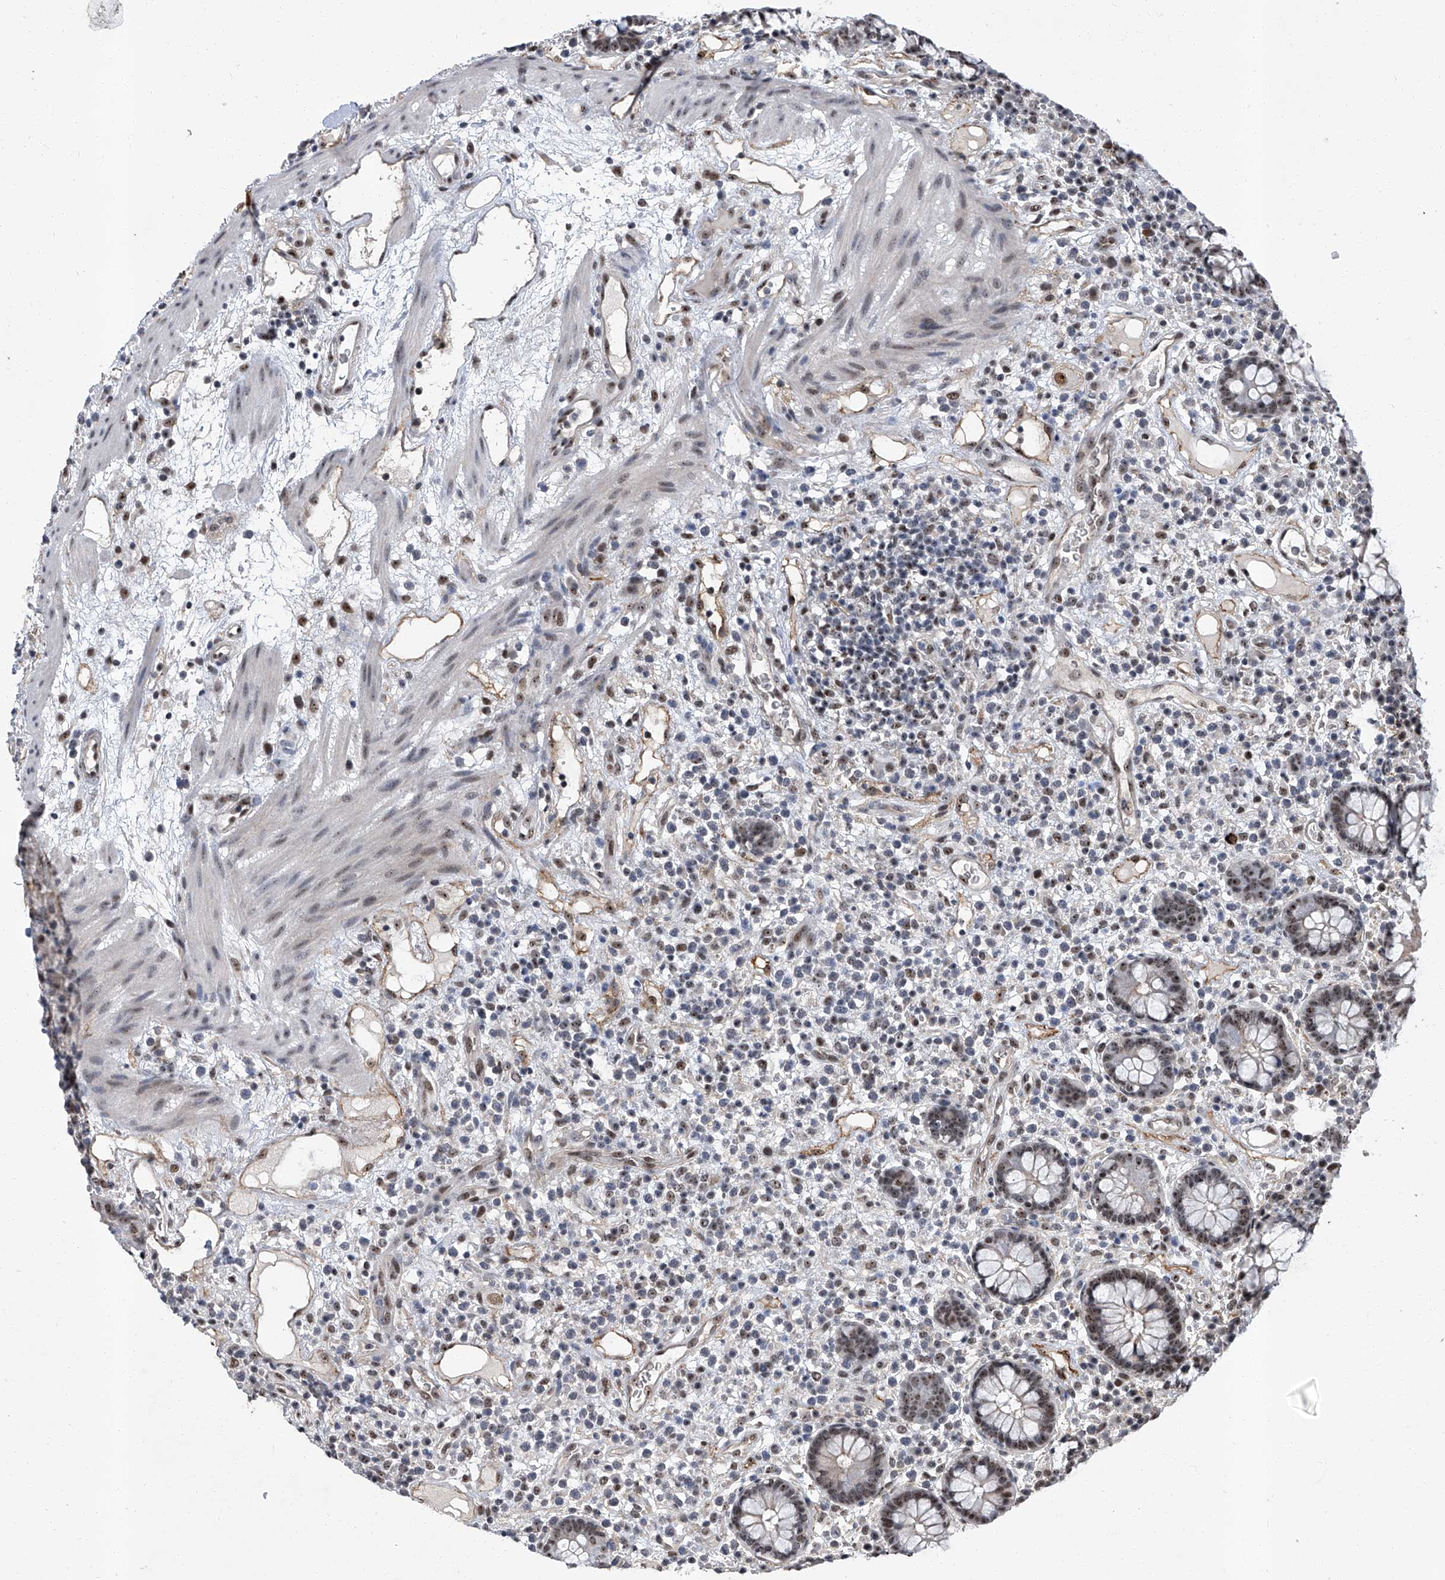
{"staining": {"intensity": "weak", "quantity": "25%-75%", "location": "cytoplasmic/membranous"}, "tissue": "colon", "cell_type": "Endothelial cells", "image_type": "normal", "snomed": [{"axis": "morphology", "description": "Normal tissue, NOS"}, {"axis": "topography", "description": "Colon"}], "caption": "Immunohistochemistry (DAB) staining of benign colon shows weak cytoplasmic/membranous protein expression in approximately 25%-75% of endothelial cells.", "gene": "CMTR1", "patient": {"sex": "female", "age": 79}}